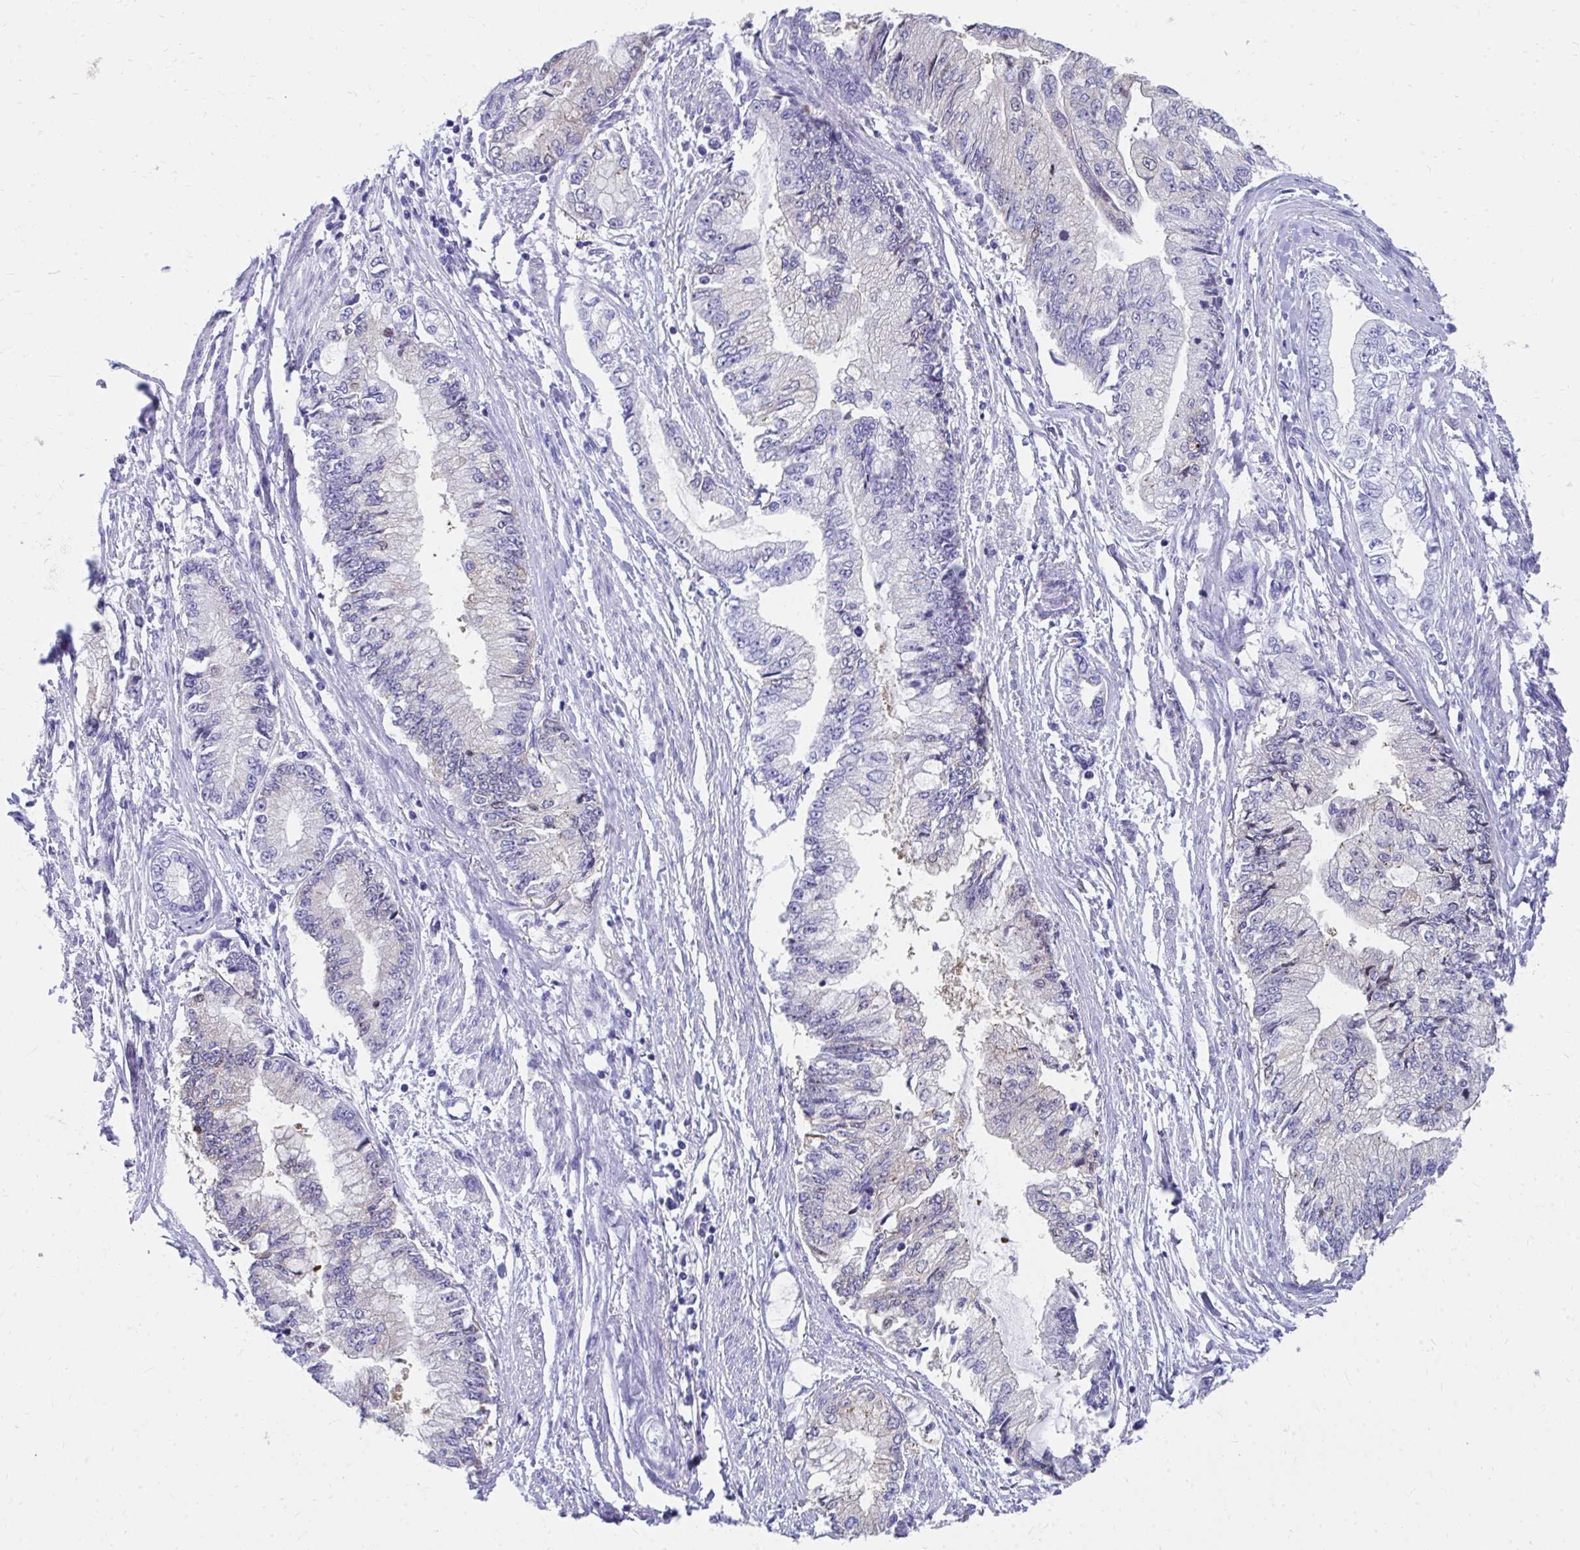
{"staining": {"intensity": "weak", "quantity": "<25%", "location": "cytoplasmic/membranous"}, "tissue": "stomach cancer", "cell_type": "Tumor cells", "image_type": "cancer", "snomed": [{"axis": "morphology", "description": "Adenocarcinoma, NOS"}, {"axis": "topography", "description": "Stomach, upper"}], "caption": "Immunohistochemical staining of human stomach cancer displays no significant positivity in tumor cells.", "gene": "HGD", "patient": {"sex": "female", "age": 74}}